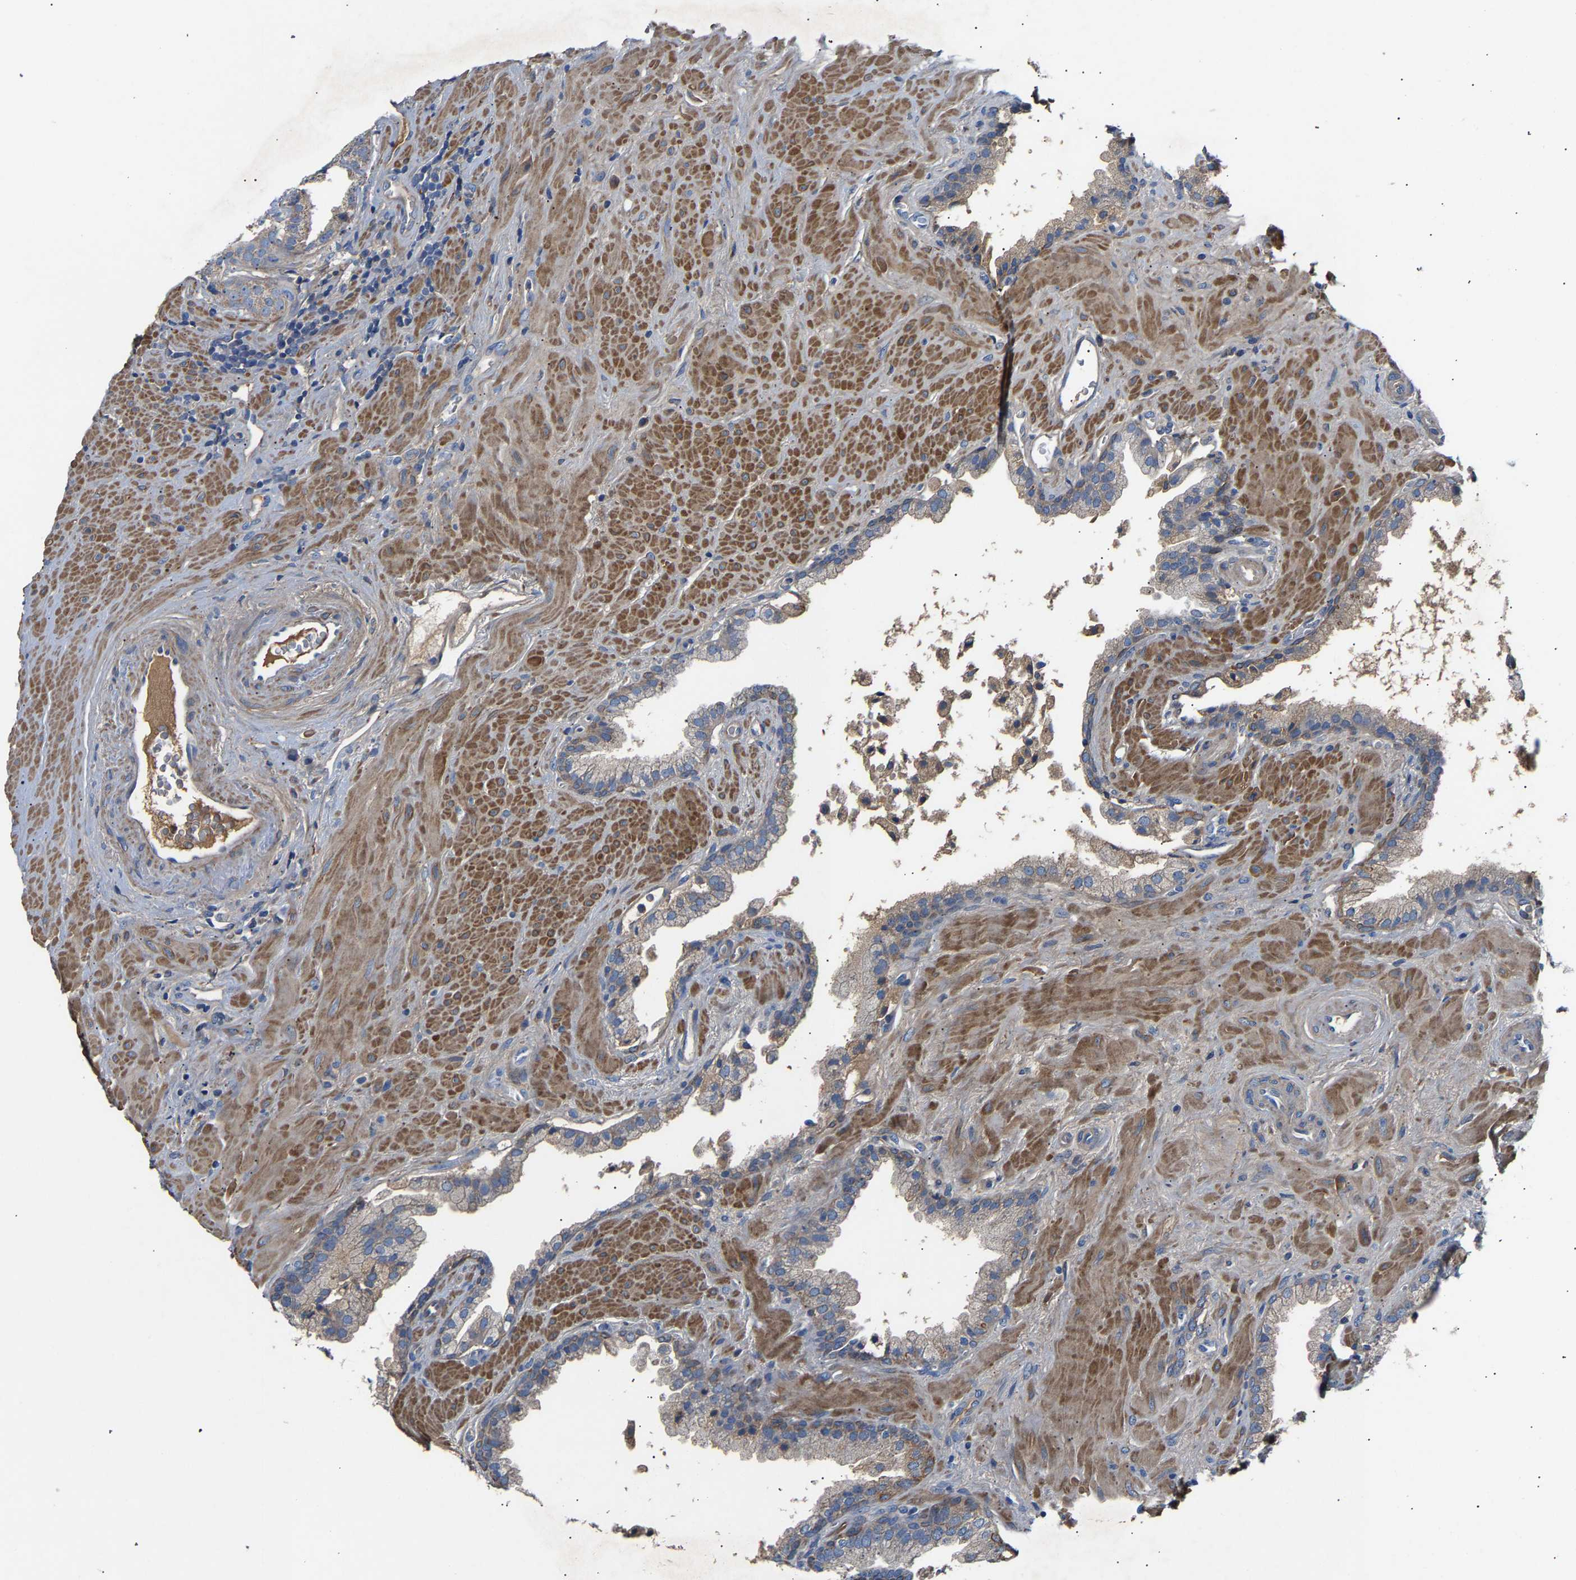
{"staining": {"intensity": "negative", "quantity": "none", "location": "none"}, "tissue": "prostate cancer", "cell_type": "Tumor cells", "image_type": "cancer", "snomed": [{"axis": "morphology", "description": "Adenocarcinoma, Low grade"}, {"axis": "topography", "description": "Prostate"}], "caption": "DAB (3,3'-diaminobenzidine) immunohistochemical staining of prostate cancer (low-grade adenocarcinoma) displays no significant staining in tumor cells.", "gene": "CCDC171", "patient": {"sex": "male", "age": 71}}